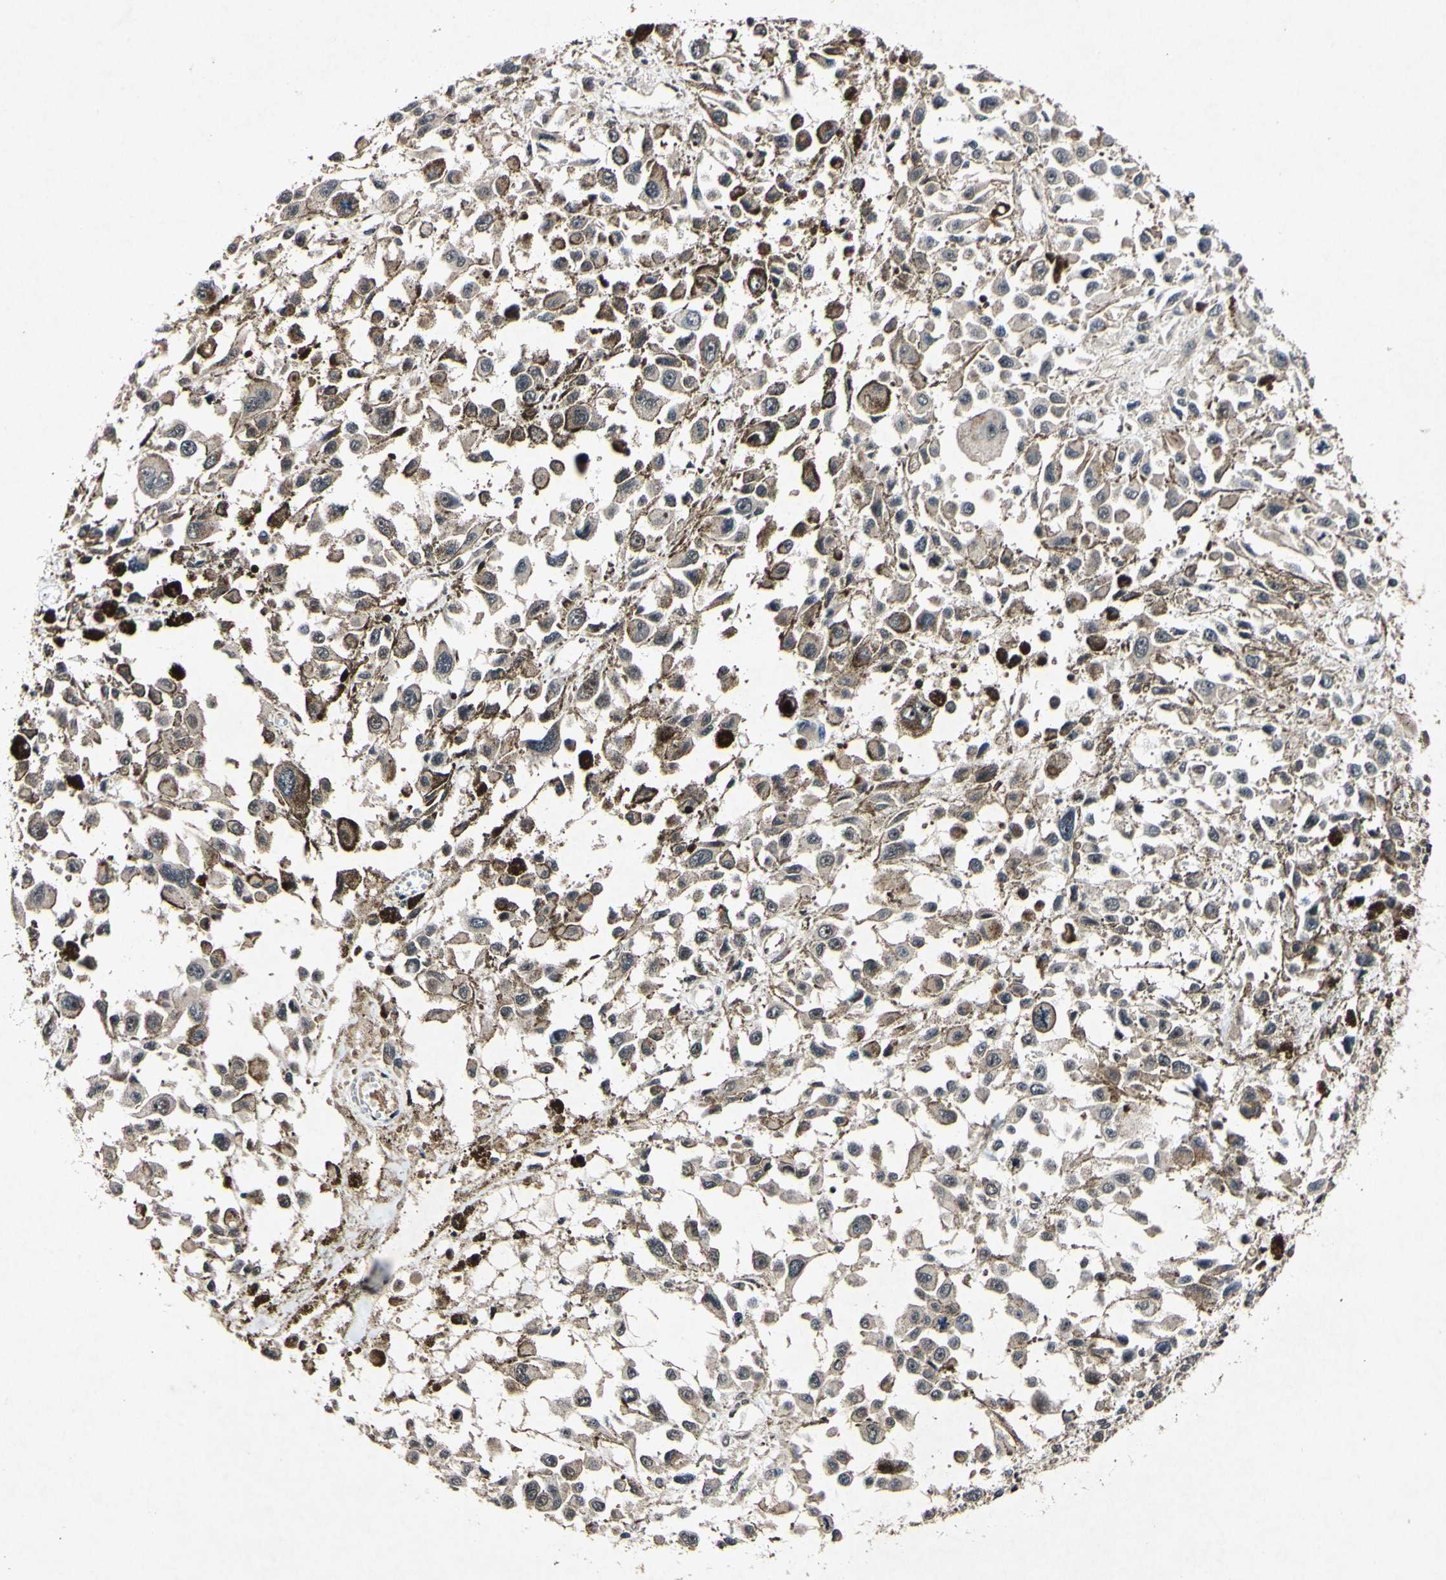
{"staining": {"intensity": "weak", "quantity": ">75%", "location": "cytoplasmic/membranous"}, "tissue": "melanoma", "cell_type": "Tumor cells", "image_type": "cancer", "snomed": [{"axis": "morphology", "description": "Malignant melanoma, Metastatic site"}, {"axis": "topography", "description": "Lymph node"}], "caption": "There is low levels of weak cytoplasmic/membranous positivity in tumor cells of melanoma, as demonstrated by immunohistochemical staining (brown color).", "gene": "CSNK1E", "patient": {"sex": "male", "age": 59}}